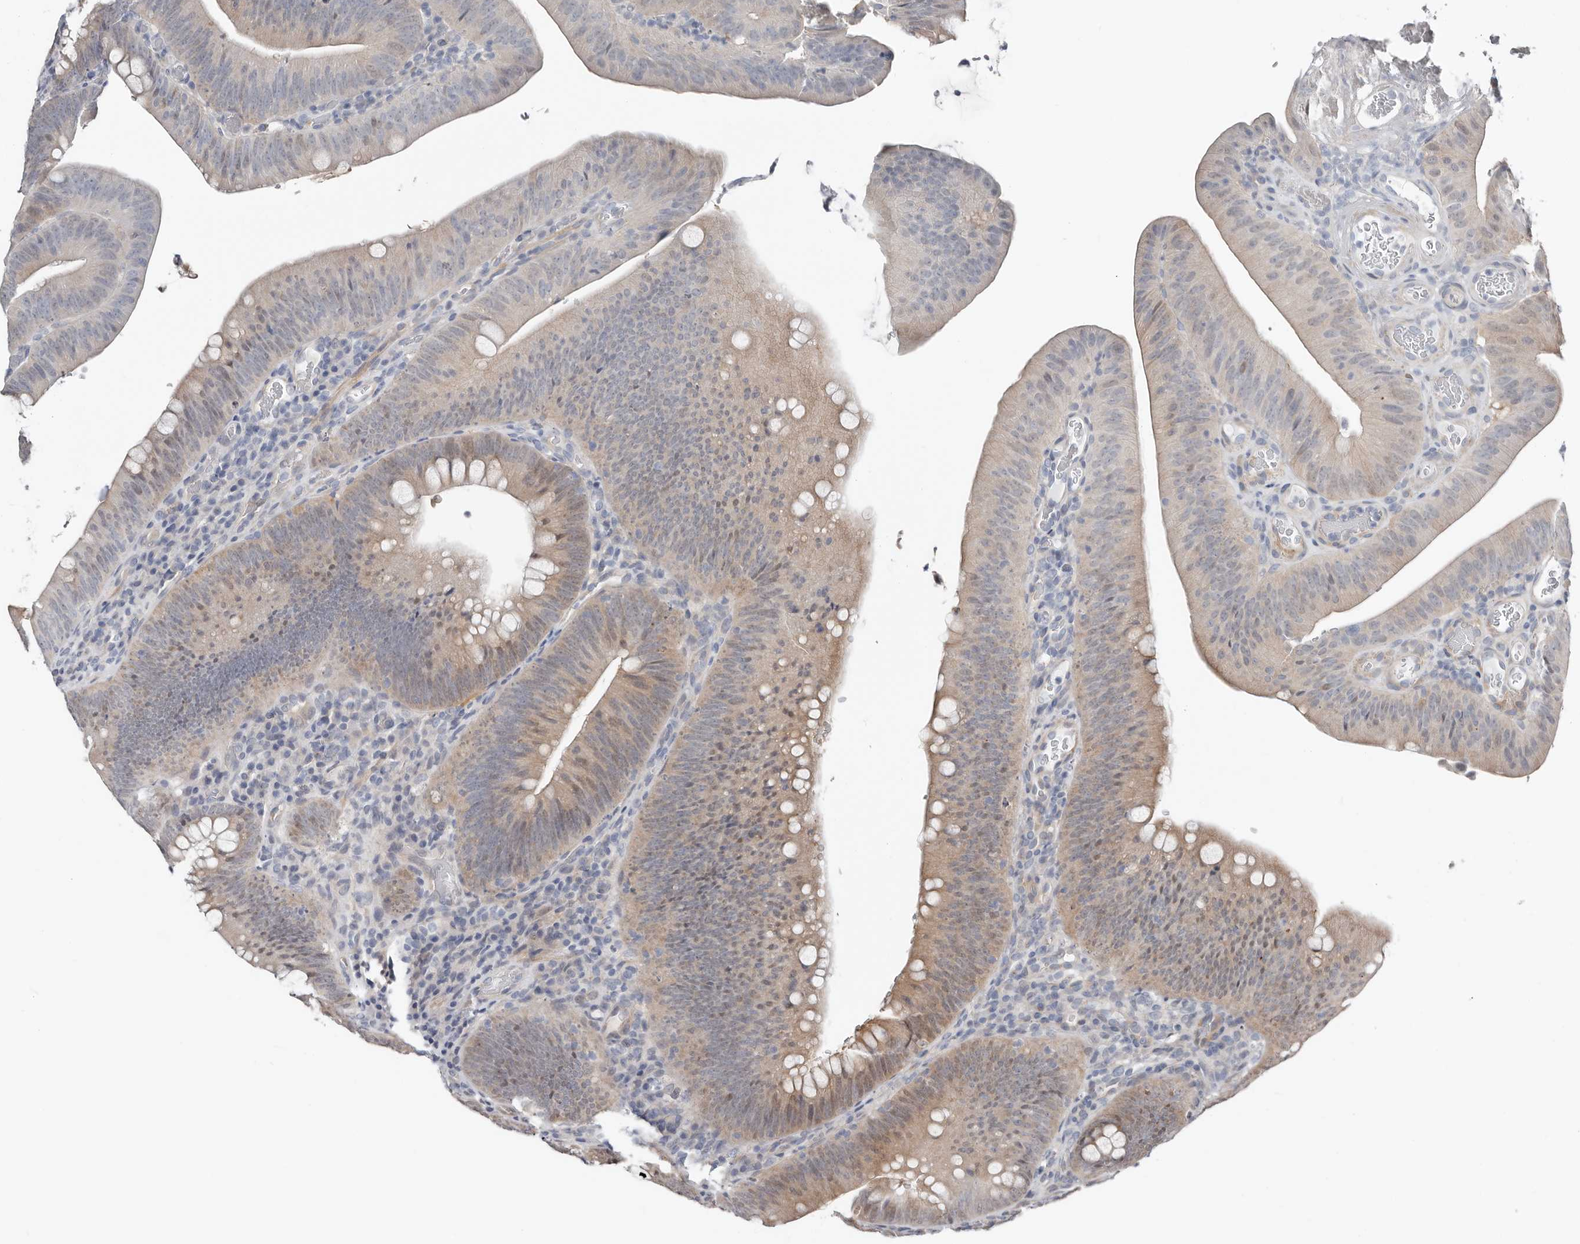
{"staining": {"intensity": "moderate", "quantity": "25%-75%", "location": "cytoplasmic/membranous"}, "tissue": "colorectal cancer", "cell_type": "Tumor cells", "image_type": "cancer", "snomed": [{"axis": "morphology", "description": "Normal tissue, NOS"}, {"axis": "topography", "description": "Colon"}], "caption": "Colorectal cancer tissue displays moderate cytoplasmic/membranous staining in about 25%-75% of tumor cells, visualized by immunohistochemistry.", "gene": "ASRGL1", "patient": {"sex": "female", "age": 82}}